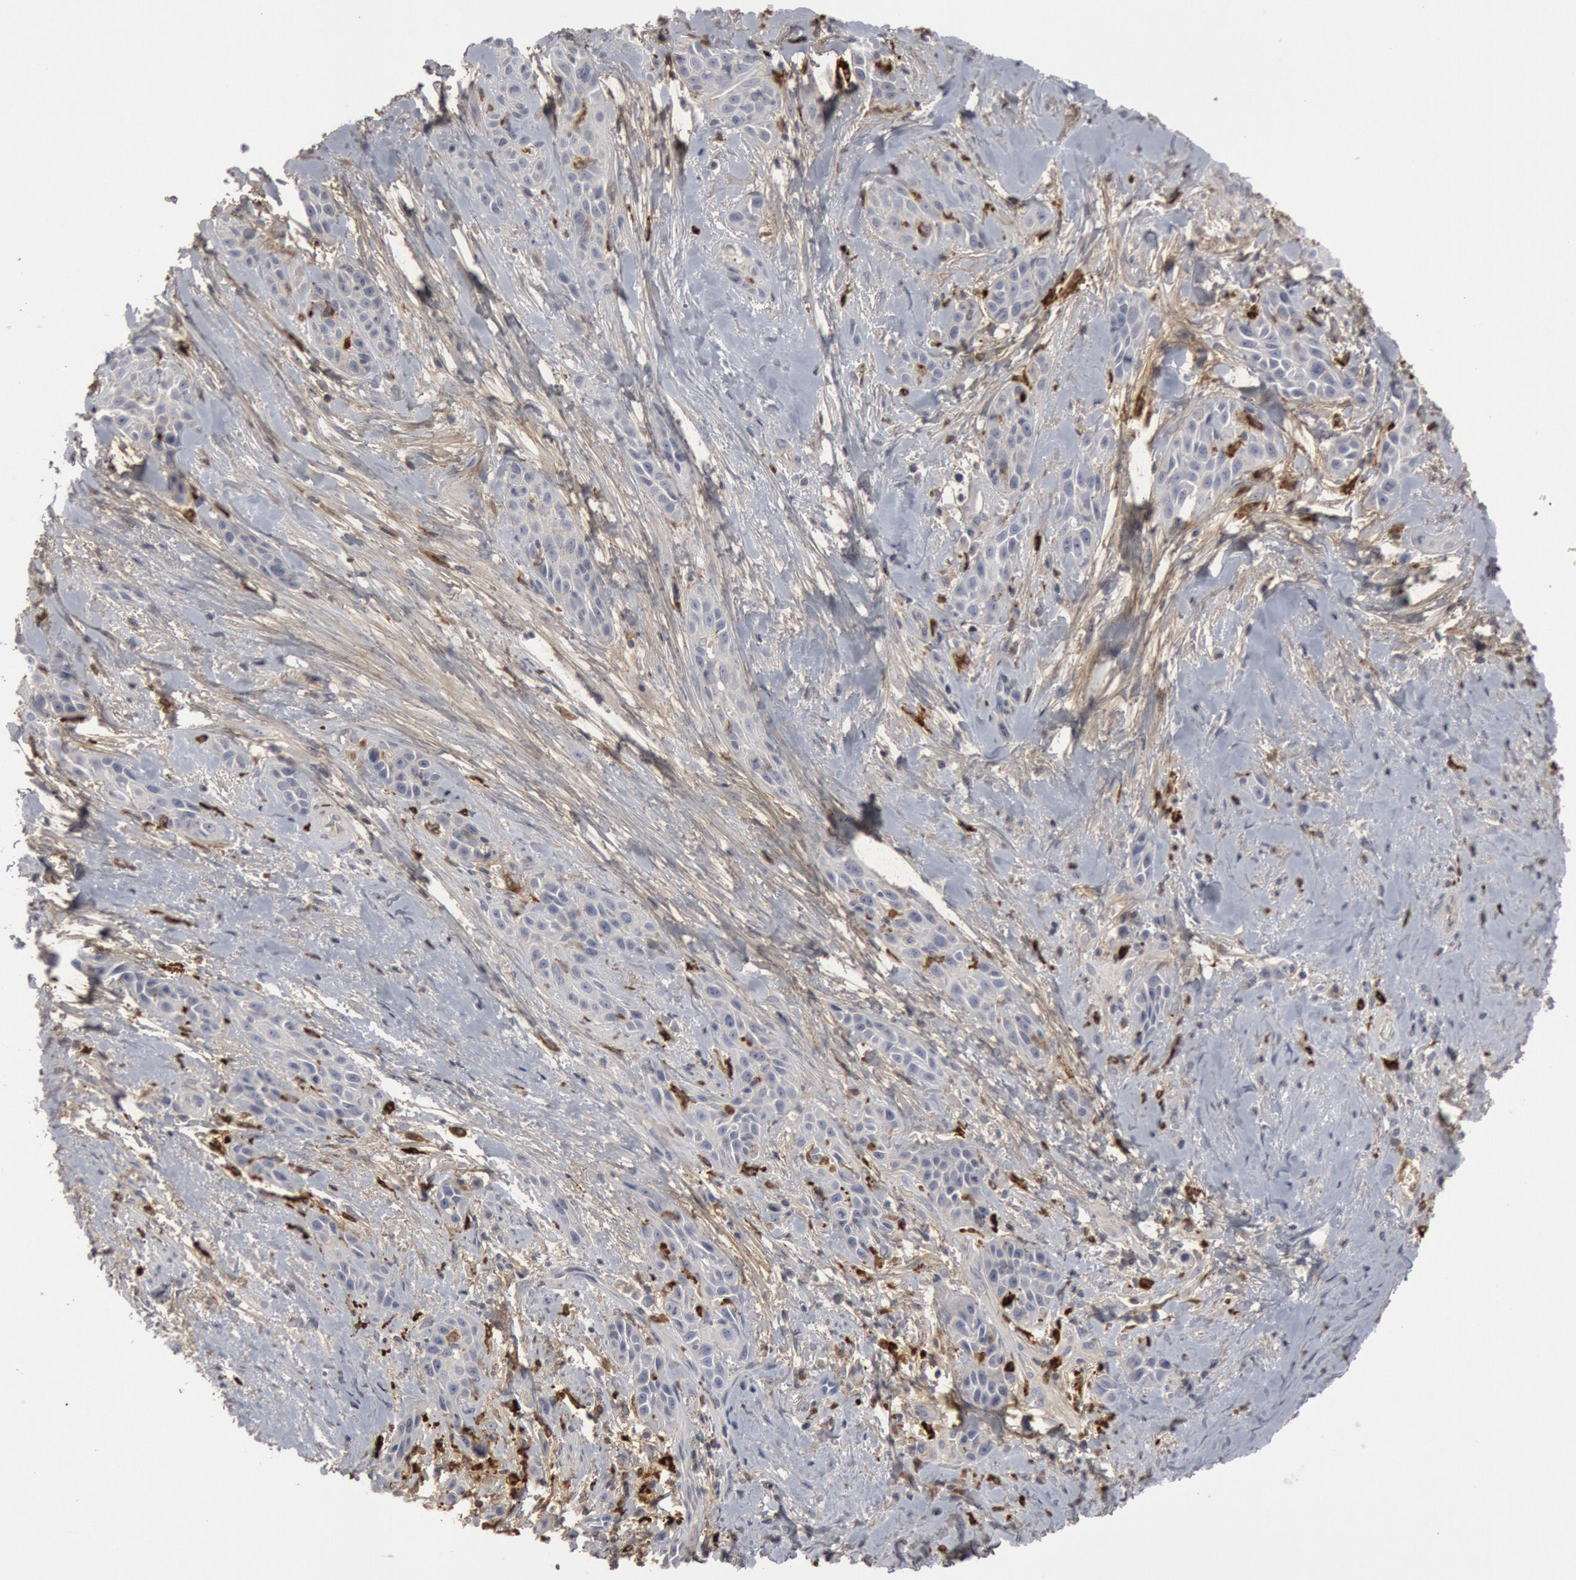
{"staining": {"intensity": "negative", "quantity": "none", "location": "none"}, "tissue": "skin cancer", "cell_type": "Tumor cells", "image_type": "cancer", "snomed": [{"axis": "morphology", "description": "Squamous cell carcinoma, NOS"}, {"axis": "topography", "description": "Skin"}, {"axis": "topography", "description": "Anal"}], "caption": "Protein analysis of skin cancer displays no significant staining in tumor cells.", "gene": "C1QC", "patient": {"sex": "male", "age": 64}}